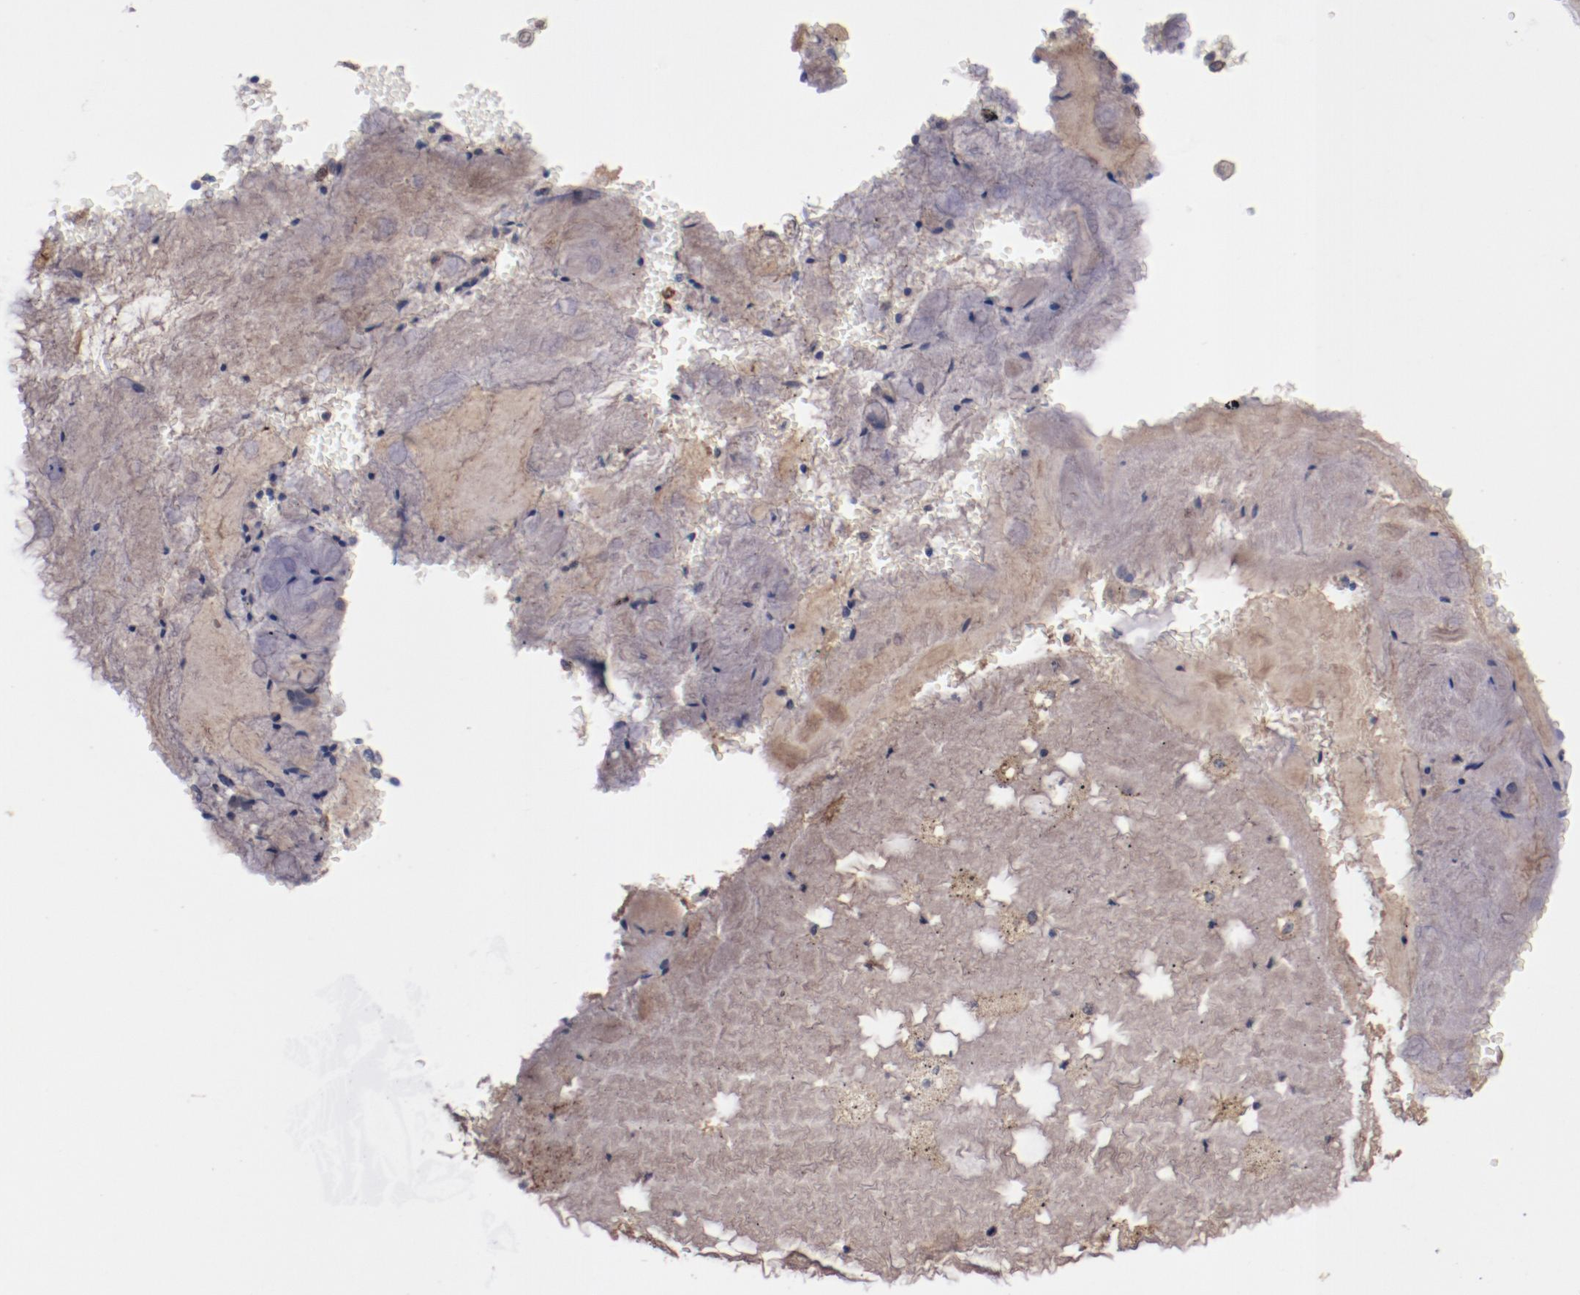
{"staining": {"intensity": "weak", "quantity": ">75%", "location": "cytoplasmic/membranous"}, "tissue": "bronchus", "cell_type": "Respiratory epithelial cells", "image_type": "normal", "snomed": [{"axis": "morphology", "description": "Normal tissue, NOS"}, {"axis": "topography", "description": "Bronchus"}, {"axis": "topography", "description": "Lung"}], "caption": "Immunohistochemical staining of normal human bronchus demonstrates weak cytoplasmic/membranous protein expression in about >75% of respiratory epithelial cells. (DAB IHC, brown staining for protein, blue staining for nuclei).", "gene": "DIPK2B", "patient": {"sex": "female", "age": 56}}